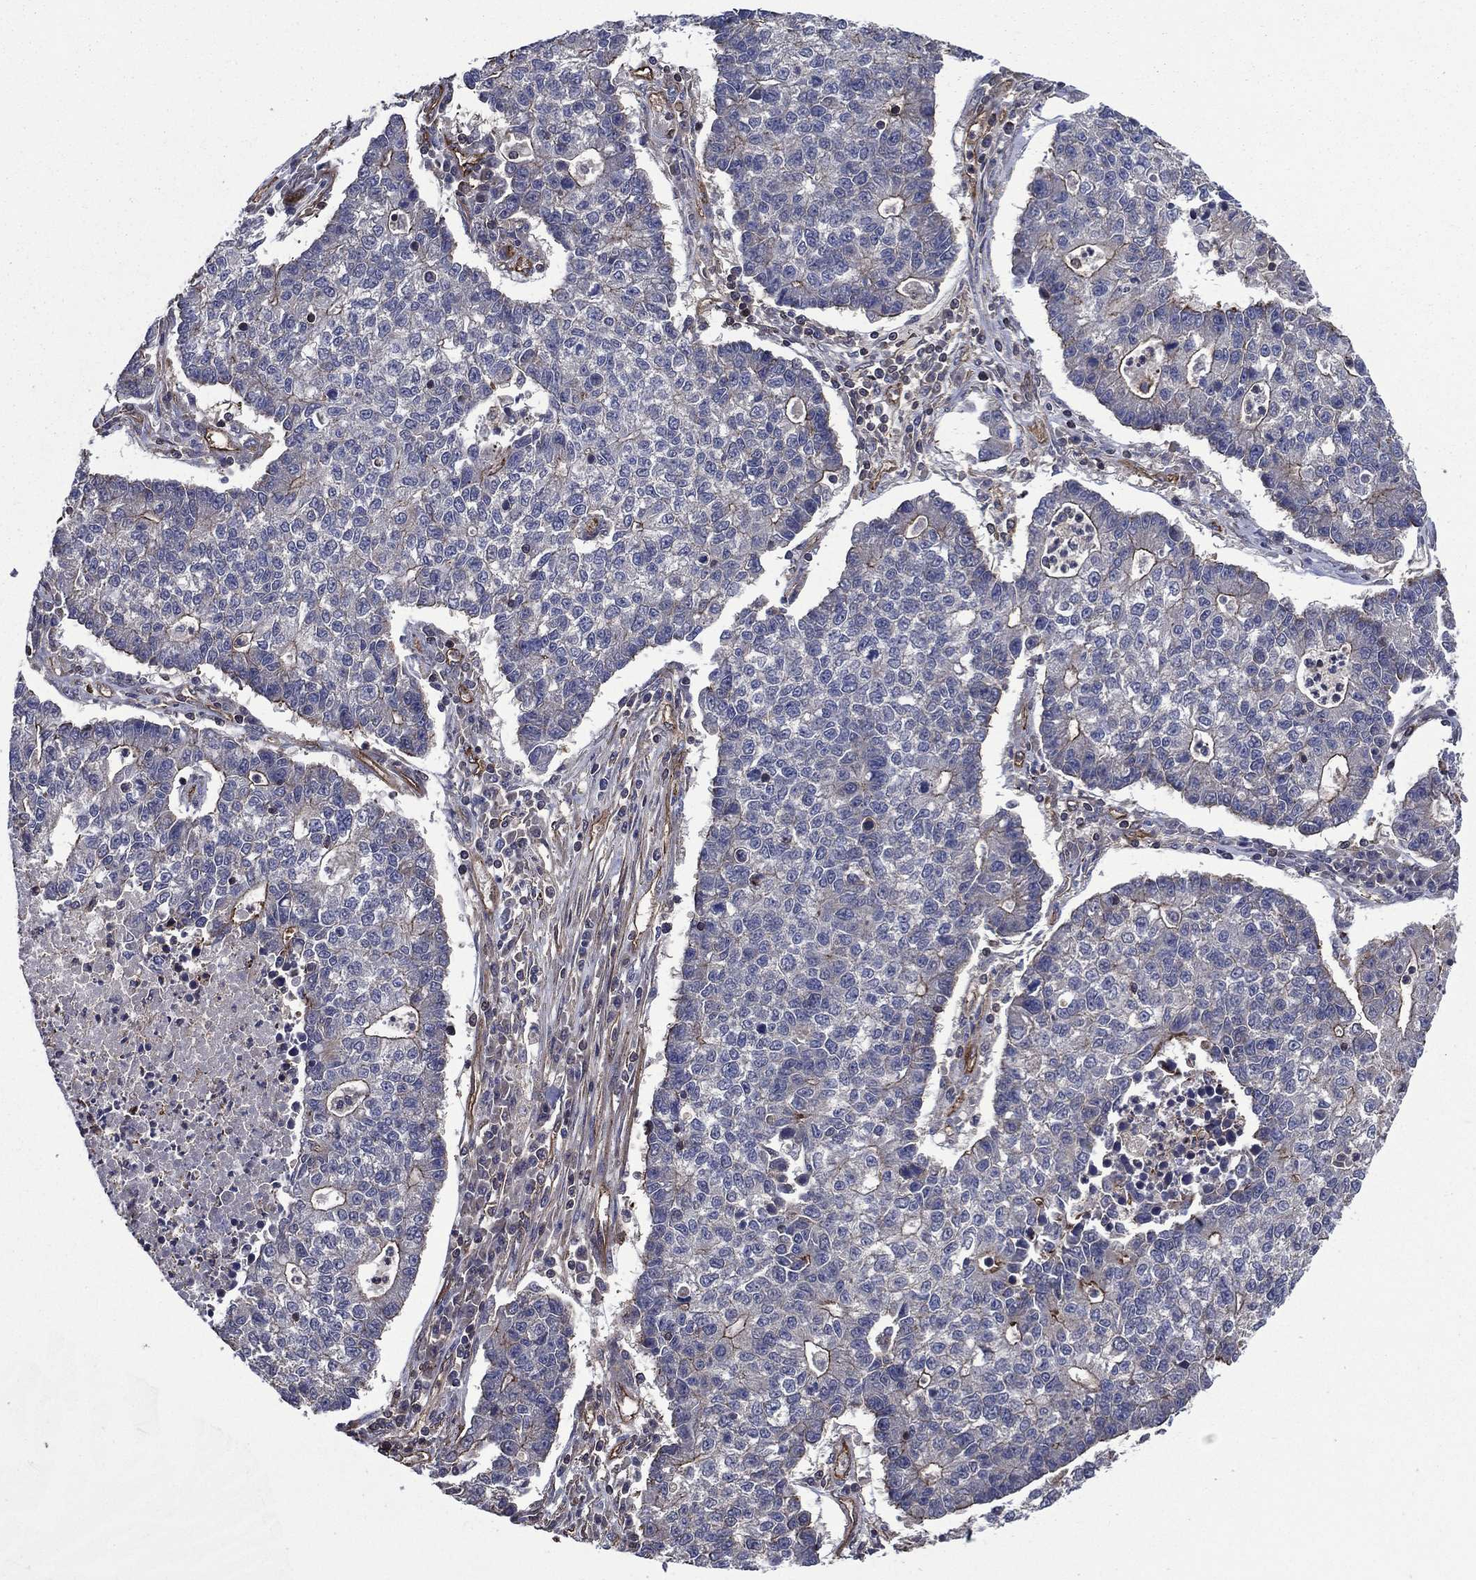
{"staining": {"intensity": "moderate", "quantity": "<25%", "location": "cytoplasmic/membranous"}, "tissue": "lung cancer", "cell_type": "Tumor cells", "image_type": "cancer", "snomed": [{"axis": "morphology", "description": "Adenocarcinoma, NOS"}, {"axis": "topography", "description": "Lung"}], "caption": "A micrograph of lung adenocarcinoma stained for a protein displays moderate cytoplasmic/membranous brown staining in tumor cells. (DAB = brown stain, brightfield microscopy at high magnification).", "gene": "PLPP3", "patient": {"sex": "male", "age": 57}}